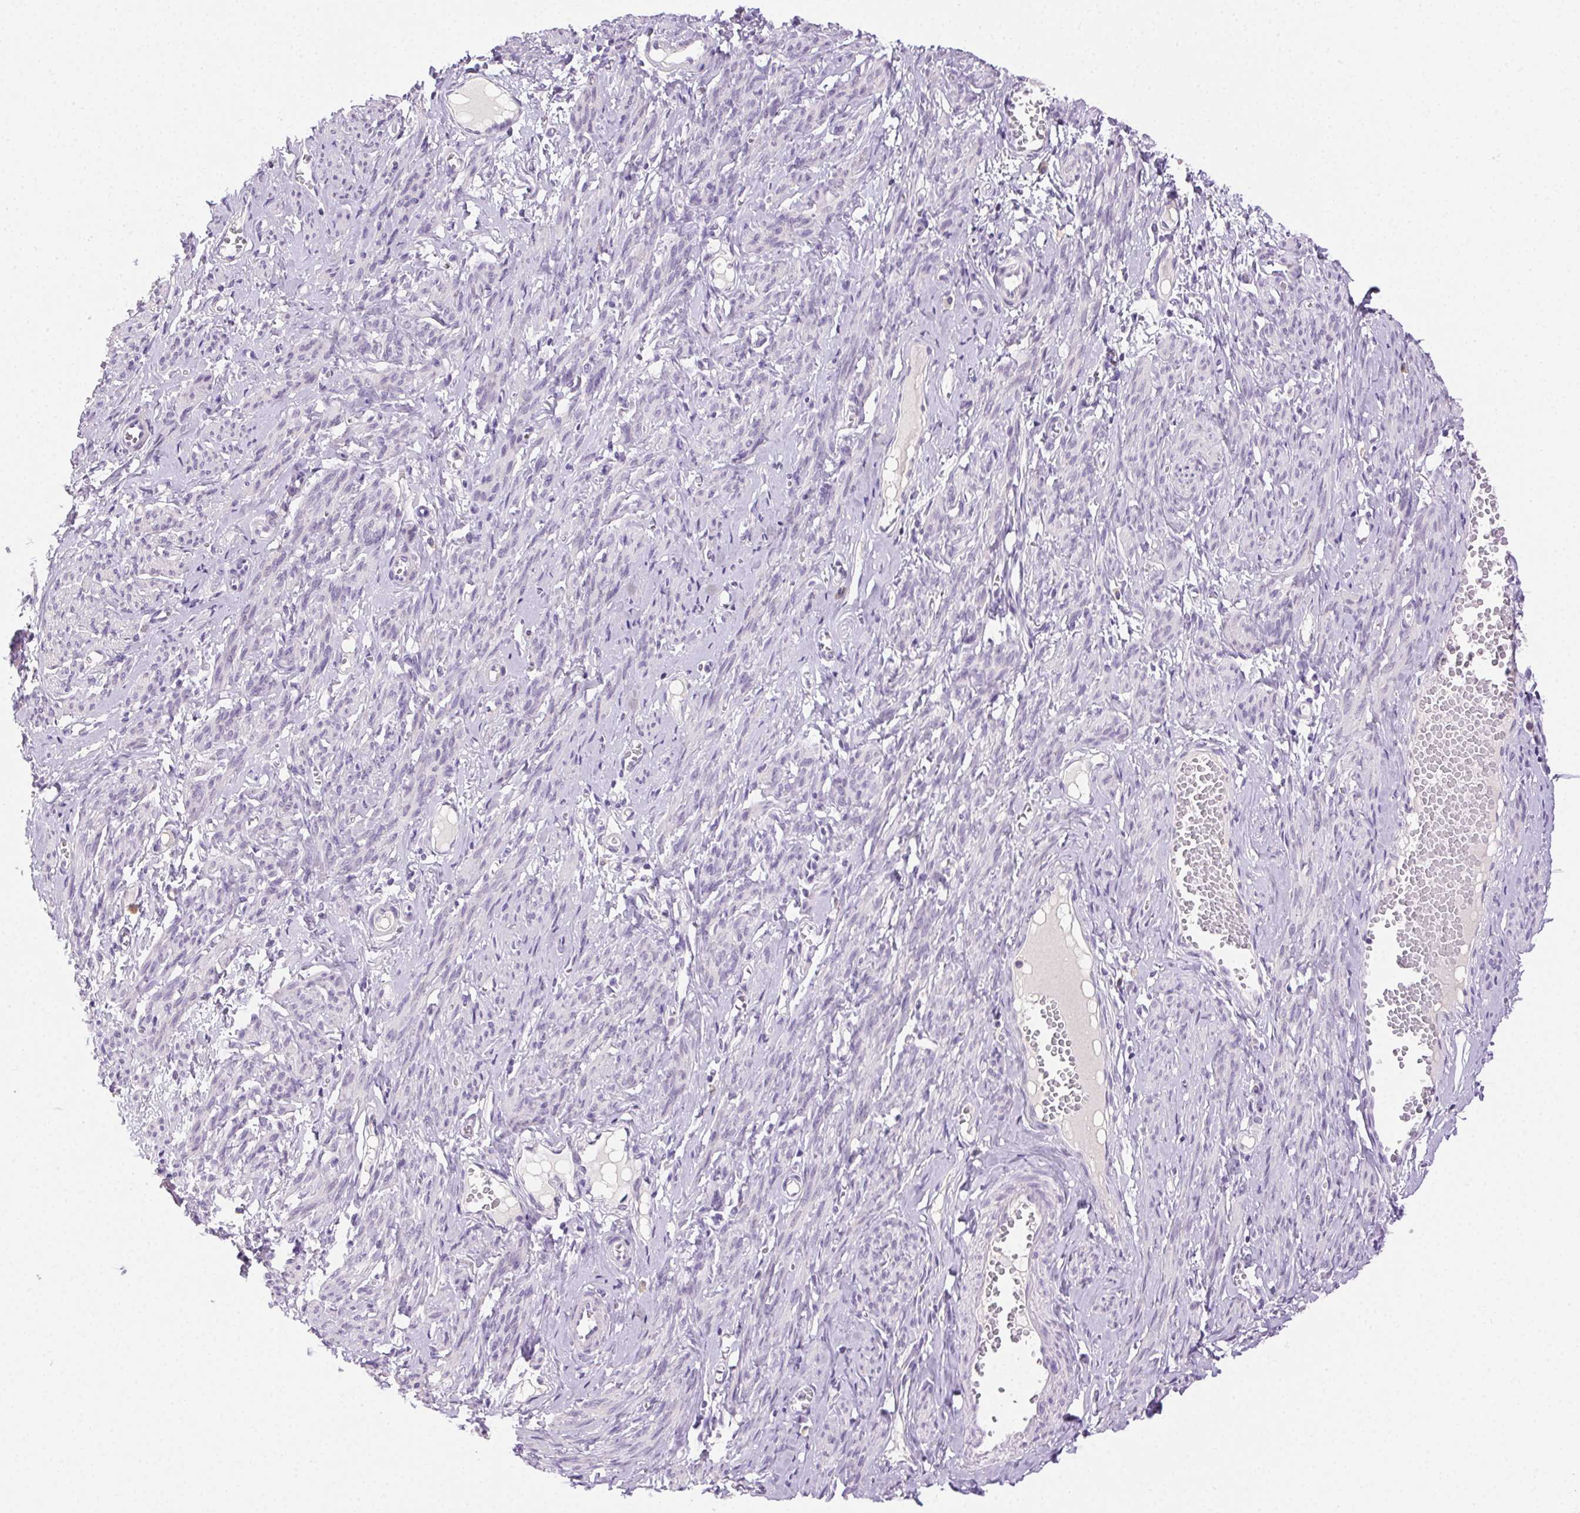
{"staining": {"intensity": "negative", "quantity": "none", "location": "none"}, "tissue": "smooth muscle", "cell_type": "Smooth muscle cells", "image_type": "normal", "snomed": [{"axis": "morphology", "description": "Normal tissue, NOS"}, {"axis": "topography", "description": "Smooth muscle"}], "caption": "Protein analysis of normal smooth muscle exhibits no significant positivity in smooth muscle cells. Nuclei are stained in blue.", "gene": "CLDN10", "patient": {"sex": "female", "age": 65}}